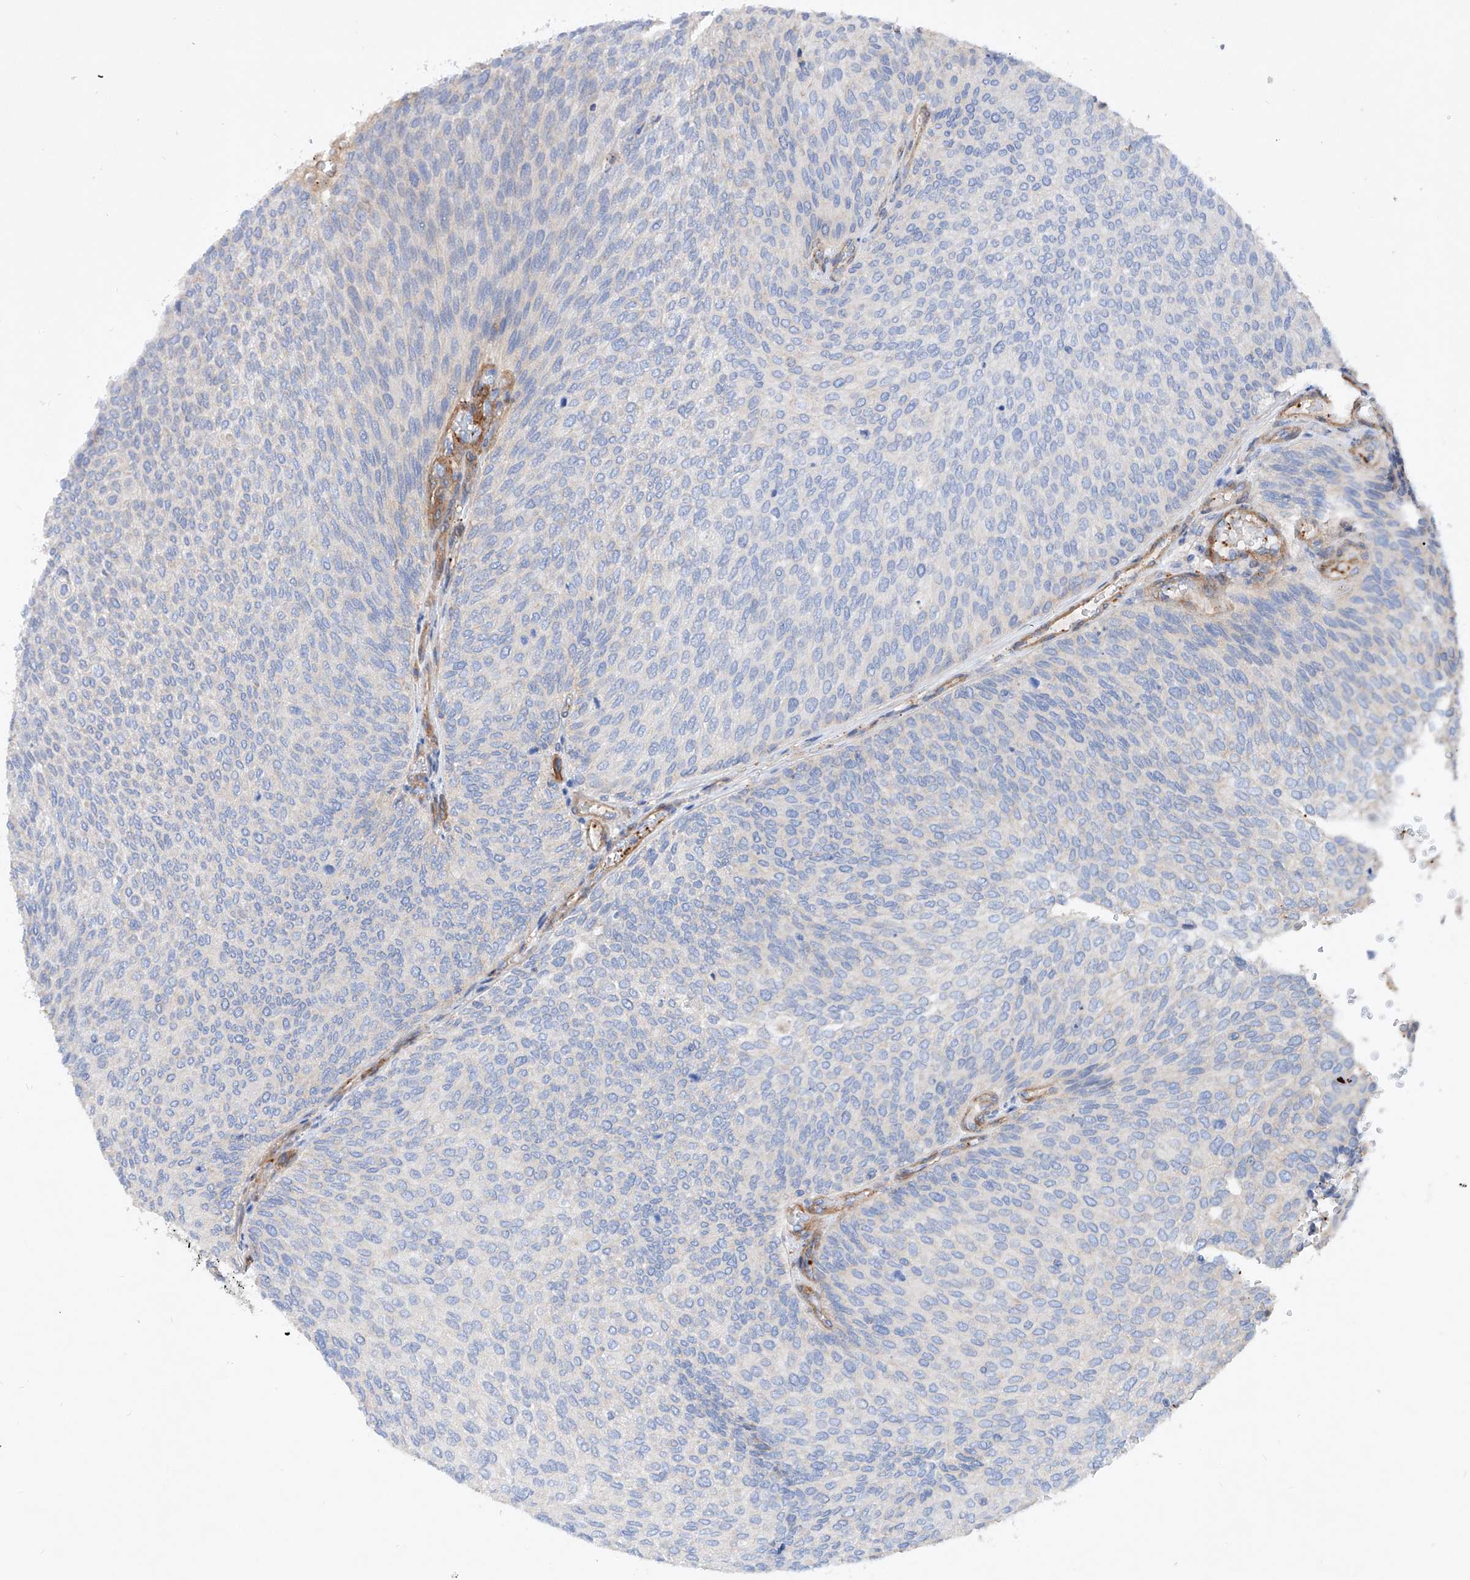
{"staining": {"intensity": "negative", "quantity": "none", "location": "none"}, "tissue": "urothelial cancer", "cell_type": "Tumor cells", "image_type": "cancer", "snomed": [{"axis": "morphology", "description": "Urothelial carcinoma, Low grade"}, {"axis": "topography", "description": "Urinary bladder"}], "caption": "High magnification brightfield microscopy of urothelial cancer stained with DAB (brown) and counterstained with hematoxylin (blue): tumor cells show no significant expression.", "gene": "TAS2R60", "patient": {"sex": "female", "age": 79}}